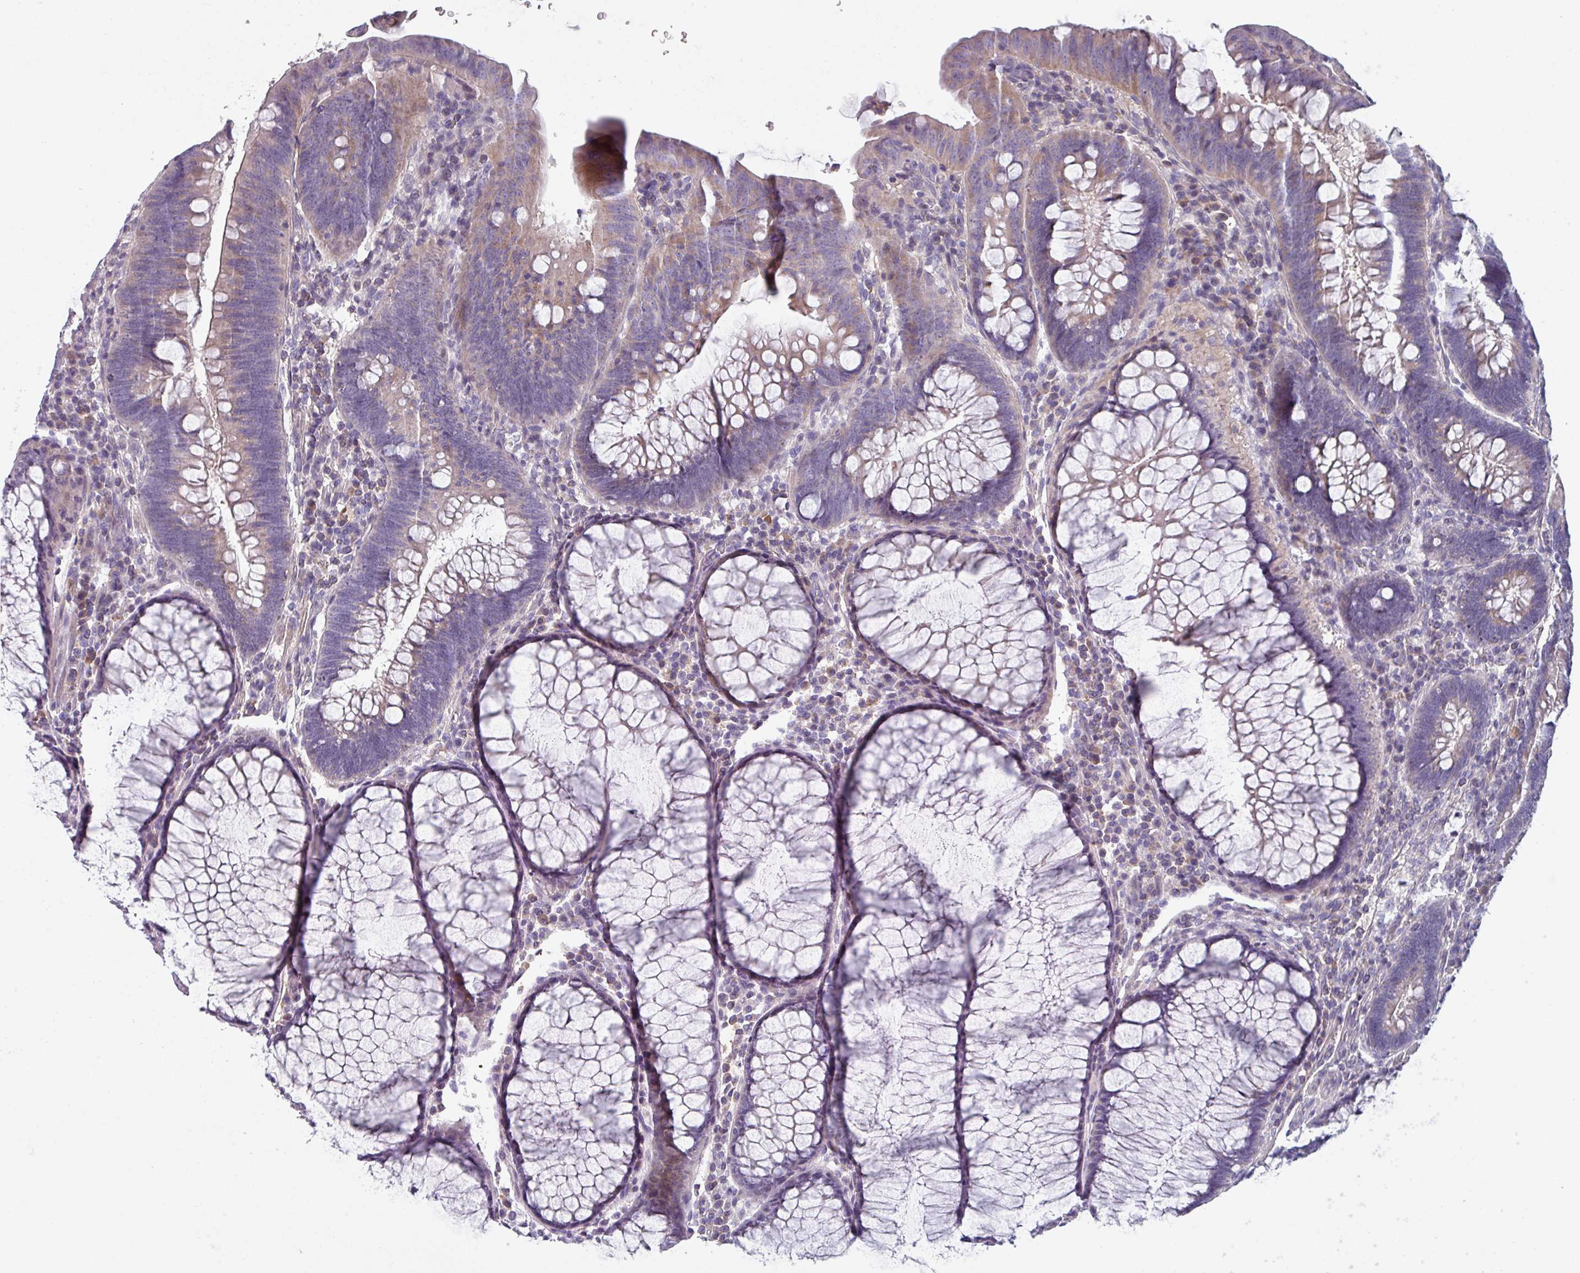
{"staining": {"intensity": "weak", "quantity": "<25%", "location": "cytoplasmic/membranous"}, "tissue": "colorectal cancer", "cell_type": "Tumor cells", "image_type": "cancer", "snomed": [{"axis": "morphology", "description": "Adenocarcinoma, NOS"}, {"axis": "topography", "description": "Rectum"}], "caption": "This is a photomicrograph of immunohistochemistry (IHC) staining of colorectal cancer (adenocarcinoma), which shows no expression in tumor cells.", "gene": "TMEM132A", "patient": {"sex": "female", "age": 75}}